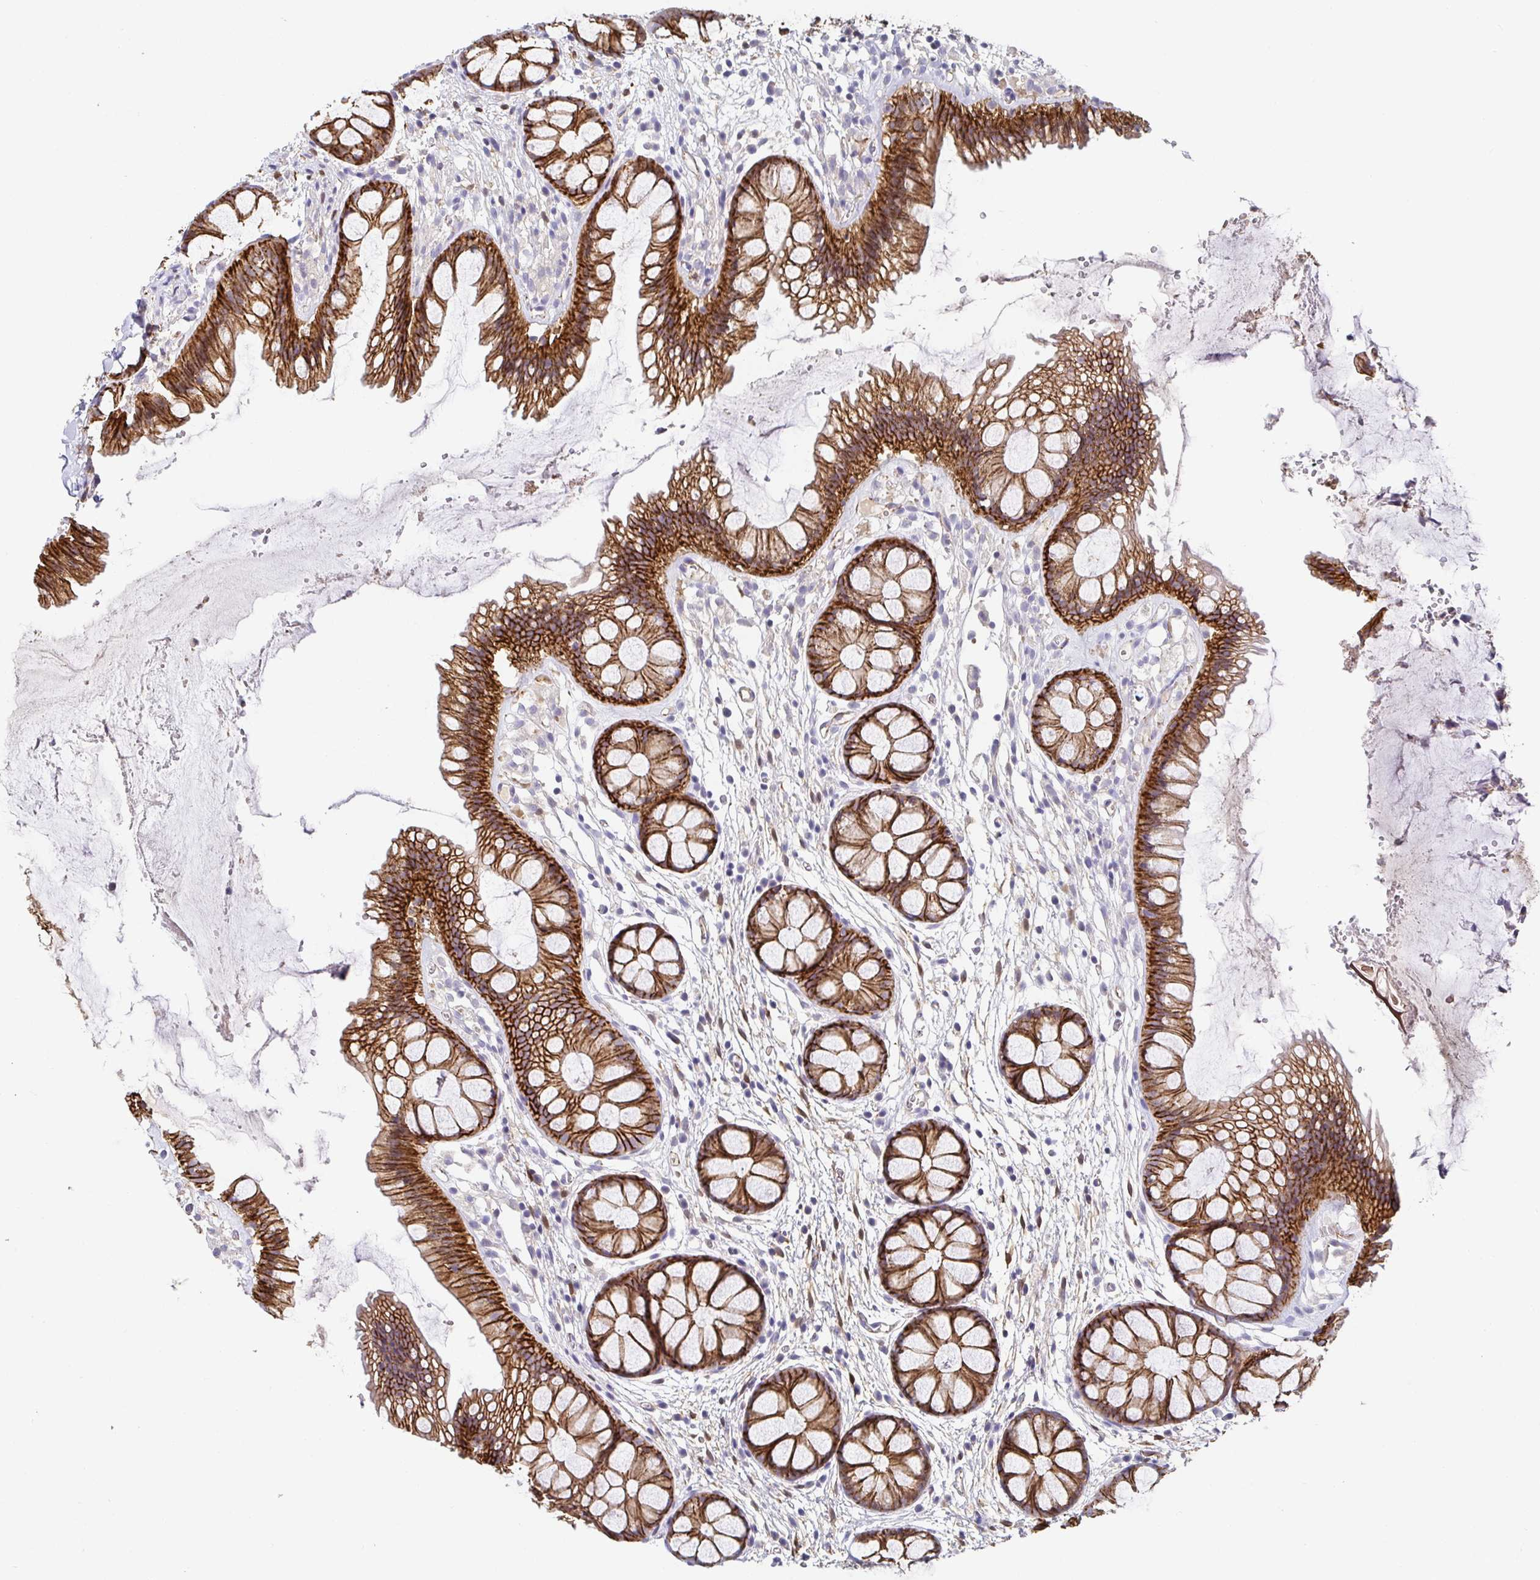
{"staining": {"intensity": "strong", "quantity": ">75%", "location": "cytoplasmic/membranous"}, "tissue": "rectum", "cell_type": "Glandular cells", "image_type": "normal", "snomed": [{"axis": "morphology", "description": "Normal tissue, NOS"}, {"axis": "topography", "description": "Rectum"}], "caption": "Protein expression analysis of unremarkable rectum demonstrates strong cytoplasmic/membranous positivity in approximately >75% of glandular cells.", "gene": "PIWIL3", "patient": {"sex": "female", "age": 62}}